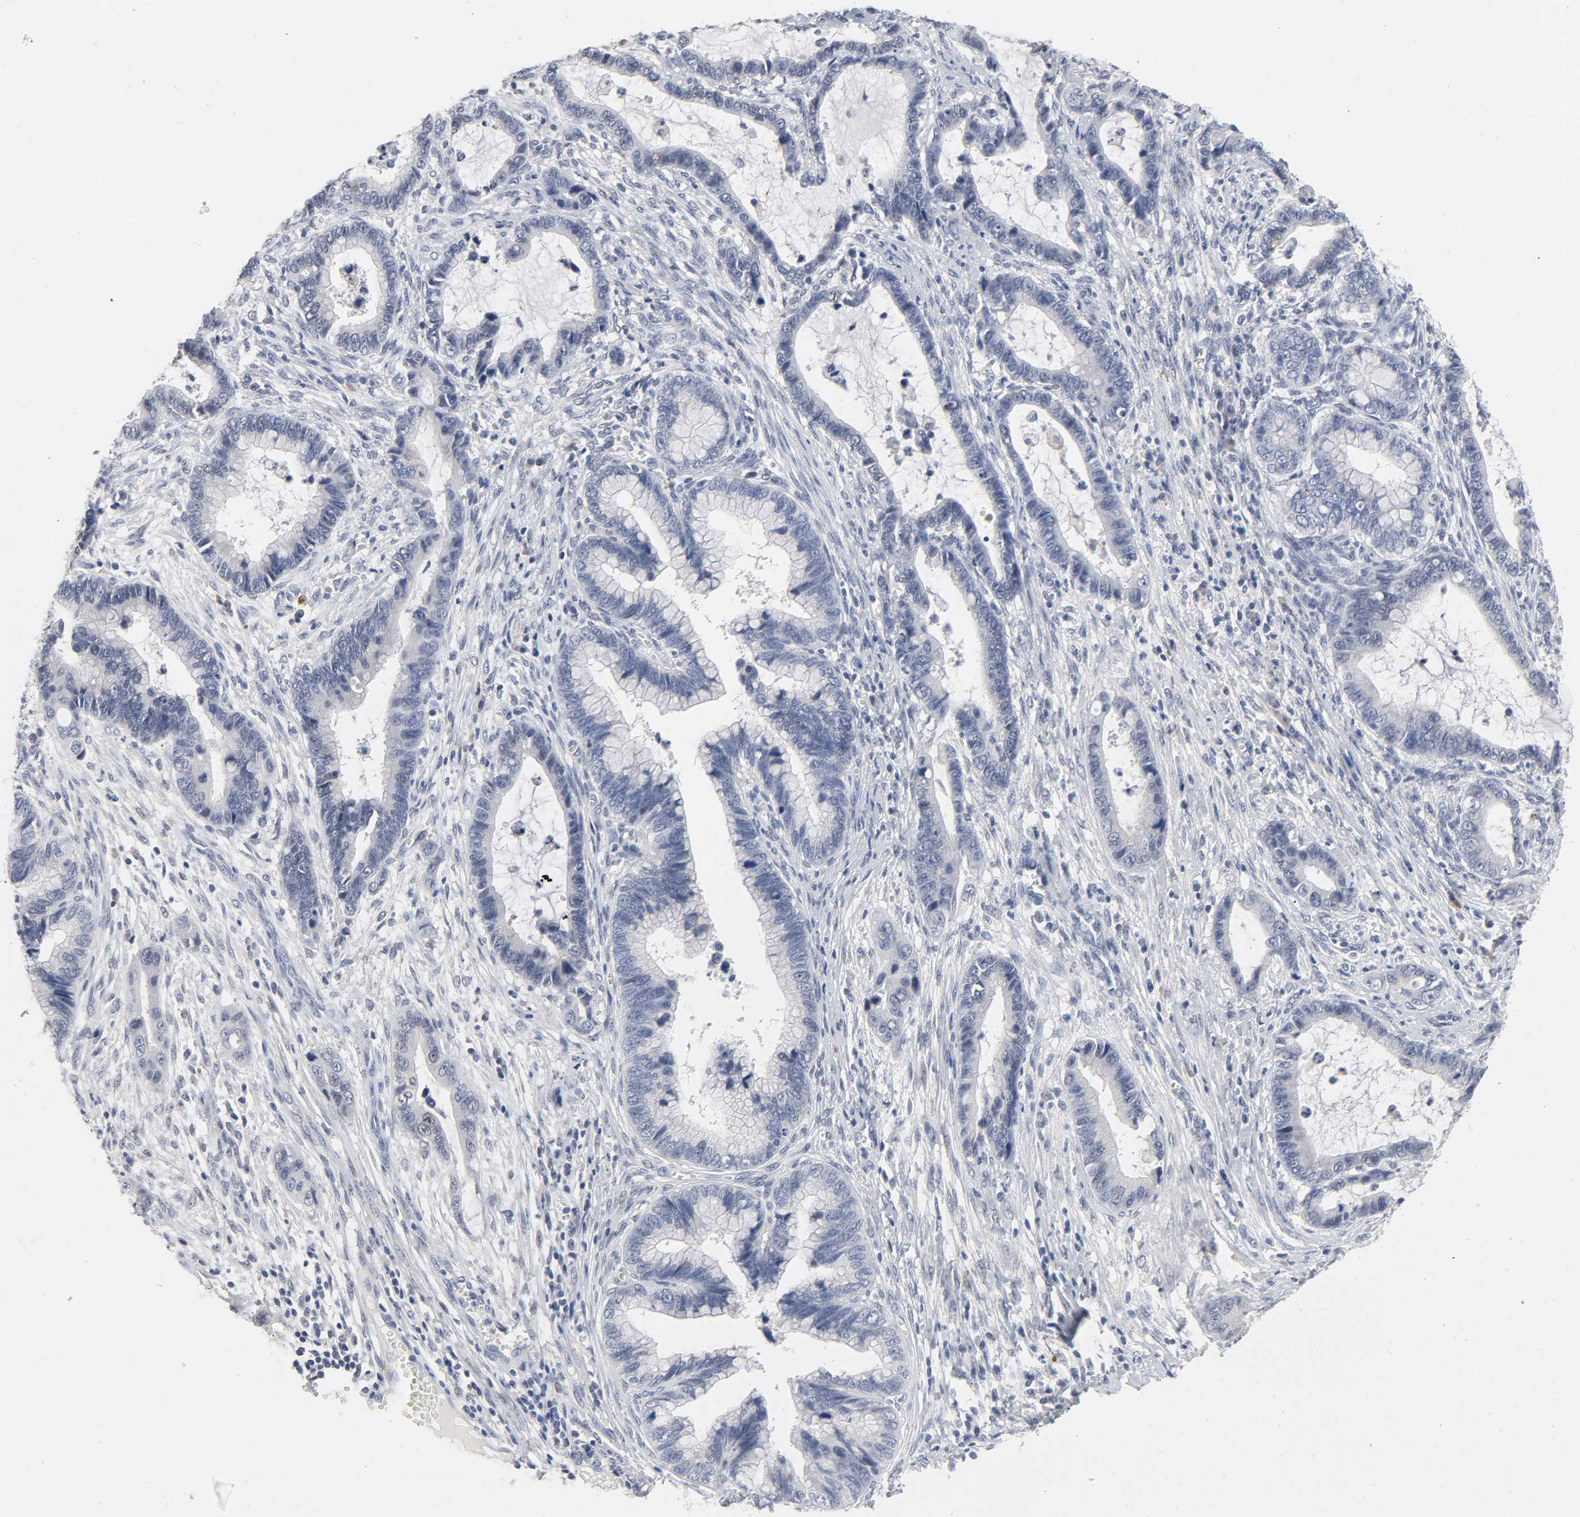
{"staining": {"intensity": "negative", "quantity": "none", "location": "none"}, "tissue": "cervical cancer", "cell_type": "Tumor cells", "image_type": "cancer", "snomed": [{"axis": "morphology", "description": "Adenocarcinoma, NOS"}, {"axis": "topography", "description": "Cervix"}], "caption": "There is no significant staining in tumor cells of cervical cancer.", "gene": "SALL2", "patient": {"sex": "female", "age": 44}}